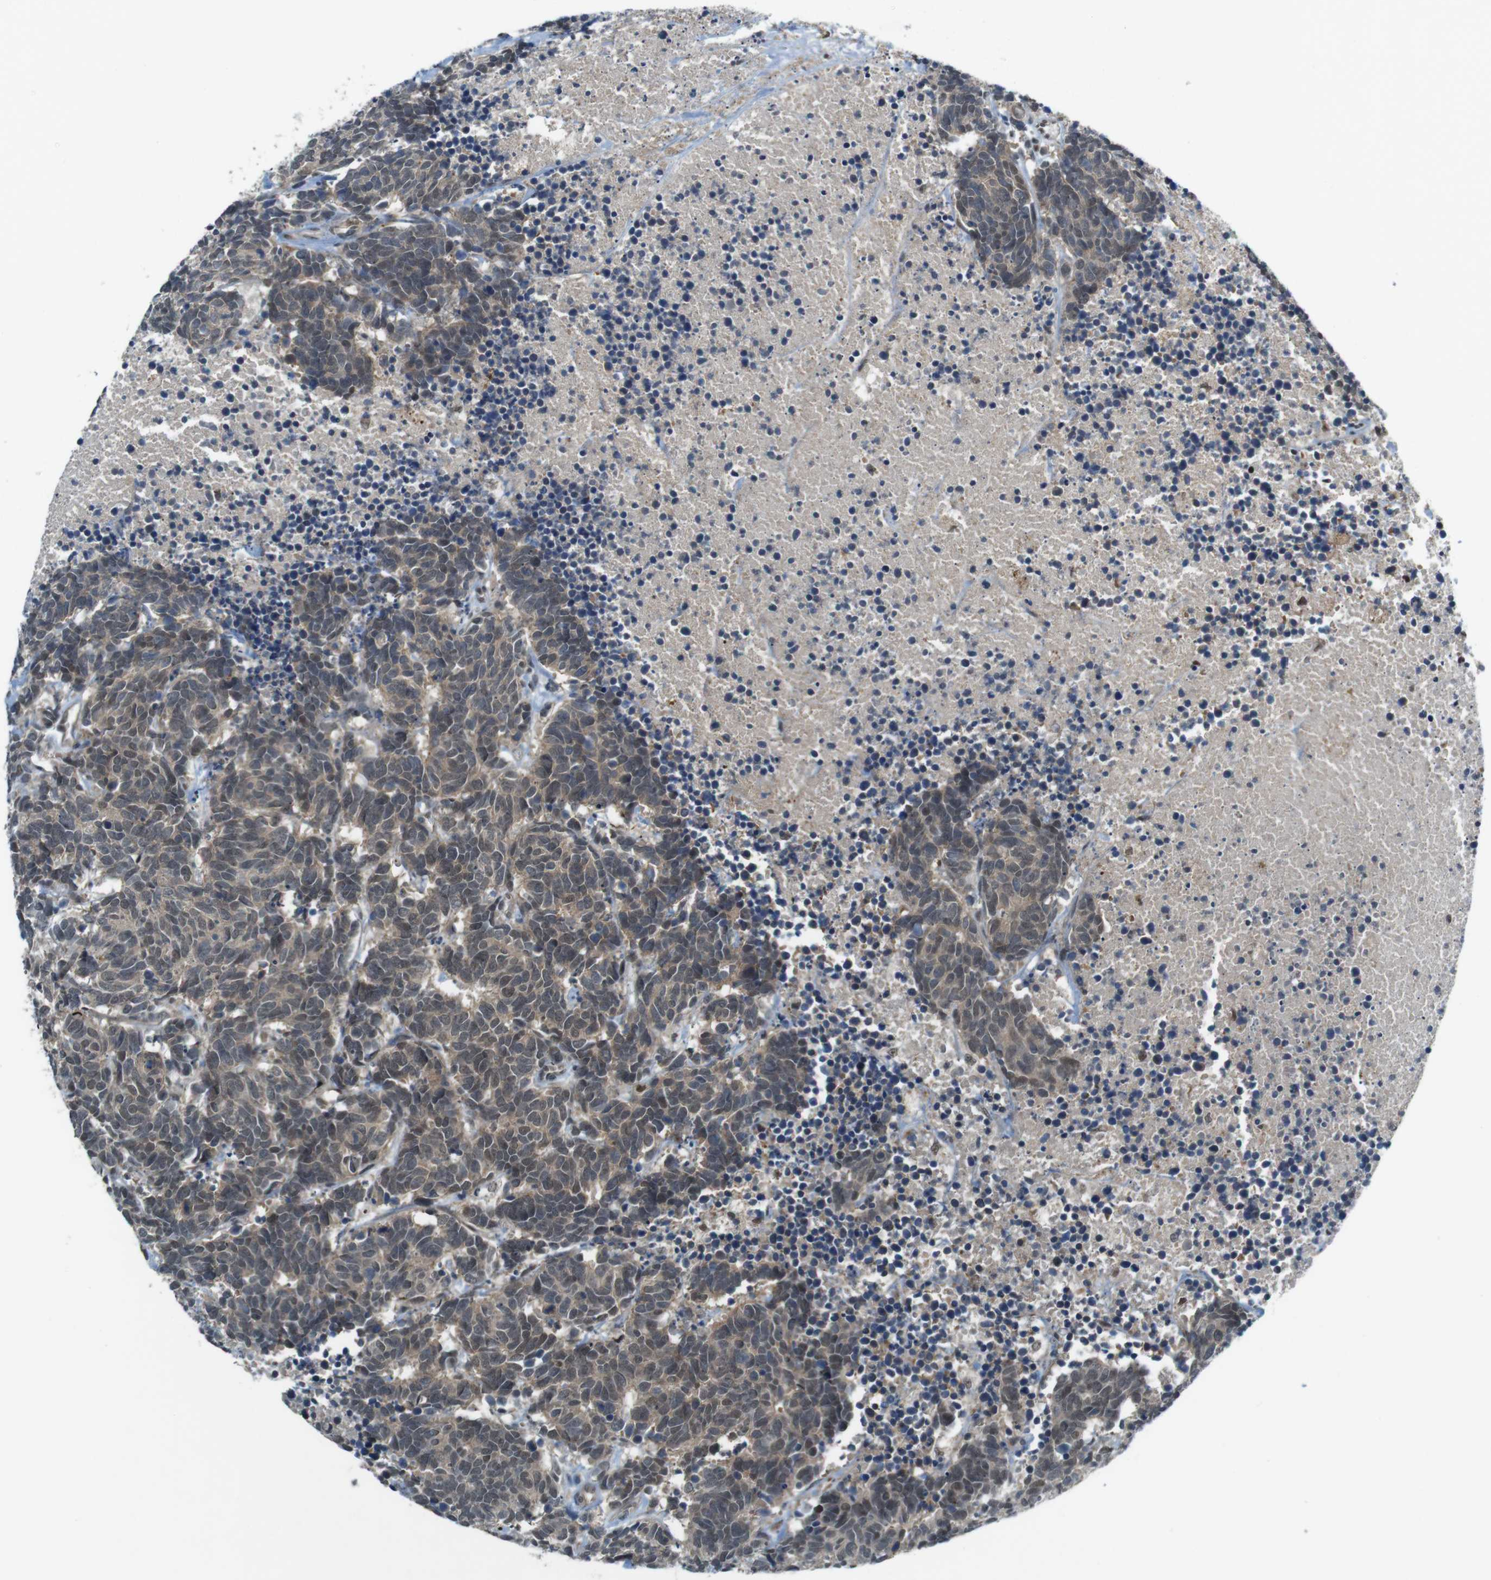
{"staining": {"intensity": "weak", "quantity": ">75%", "location": "cytoplasmic/membranous,nuclear"}, "tissue": "carcinoid", "cell_type": "Tumor cells", "image_type": "cancer", "snomed": [{"axis": "morphology", "description": "Carcinoma, NOS"}, {"axis": "morphology", "description": "Carcinoid, malignant, NOS"}, {"axis": "topography", "description": "Urinary bladder"}], "caption": "Immunohistochemistry of human carcinoid displays low levels of weak cytoplasmic/membranous and nuclear expression in about >75% of tumor cells.", "gene": "MAPKAPK5", "patient": {"sex": "male", "age": 57}}